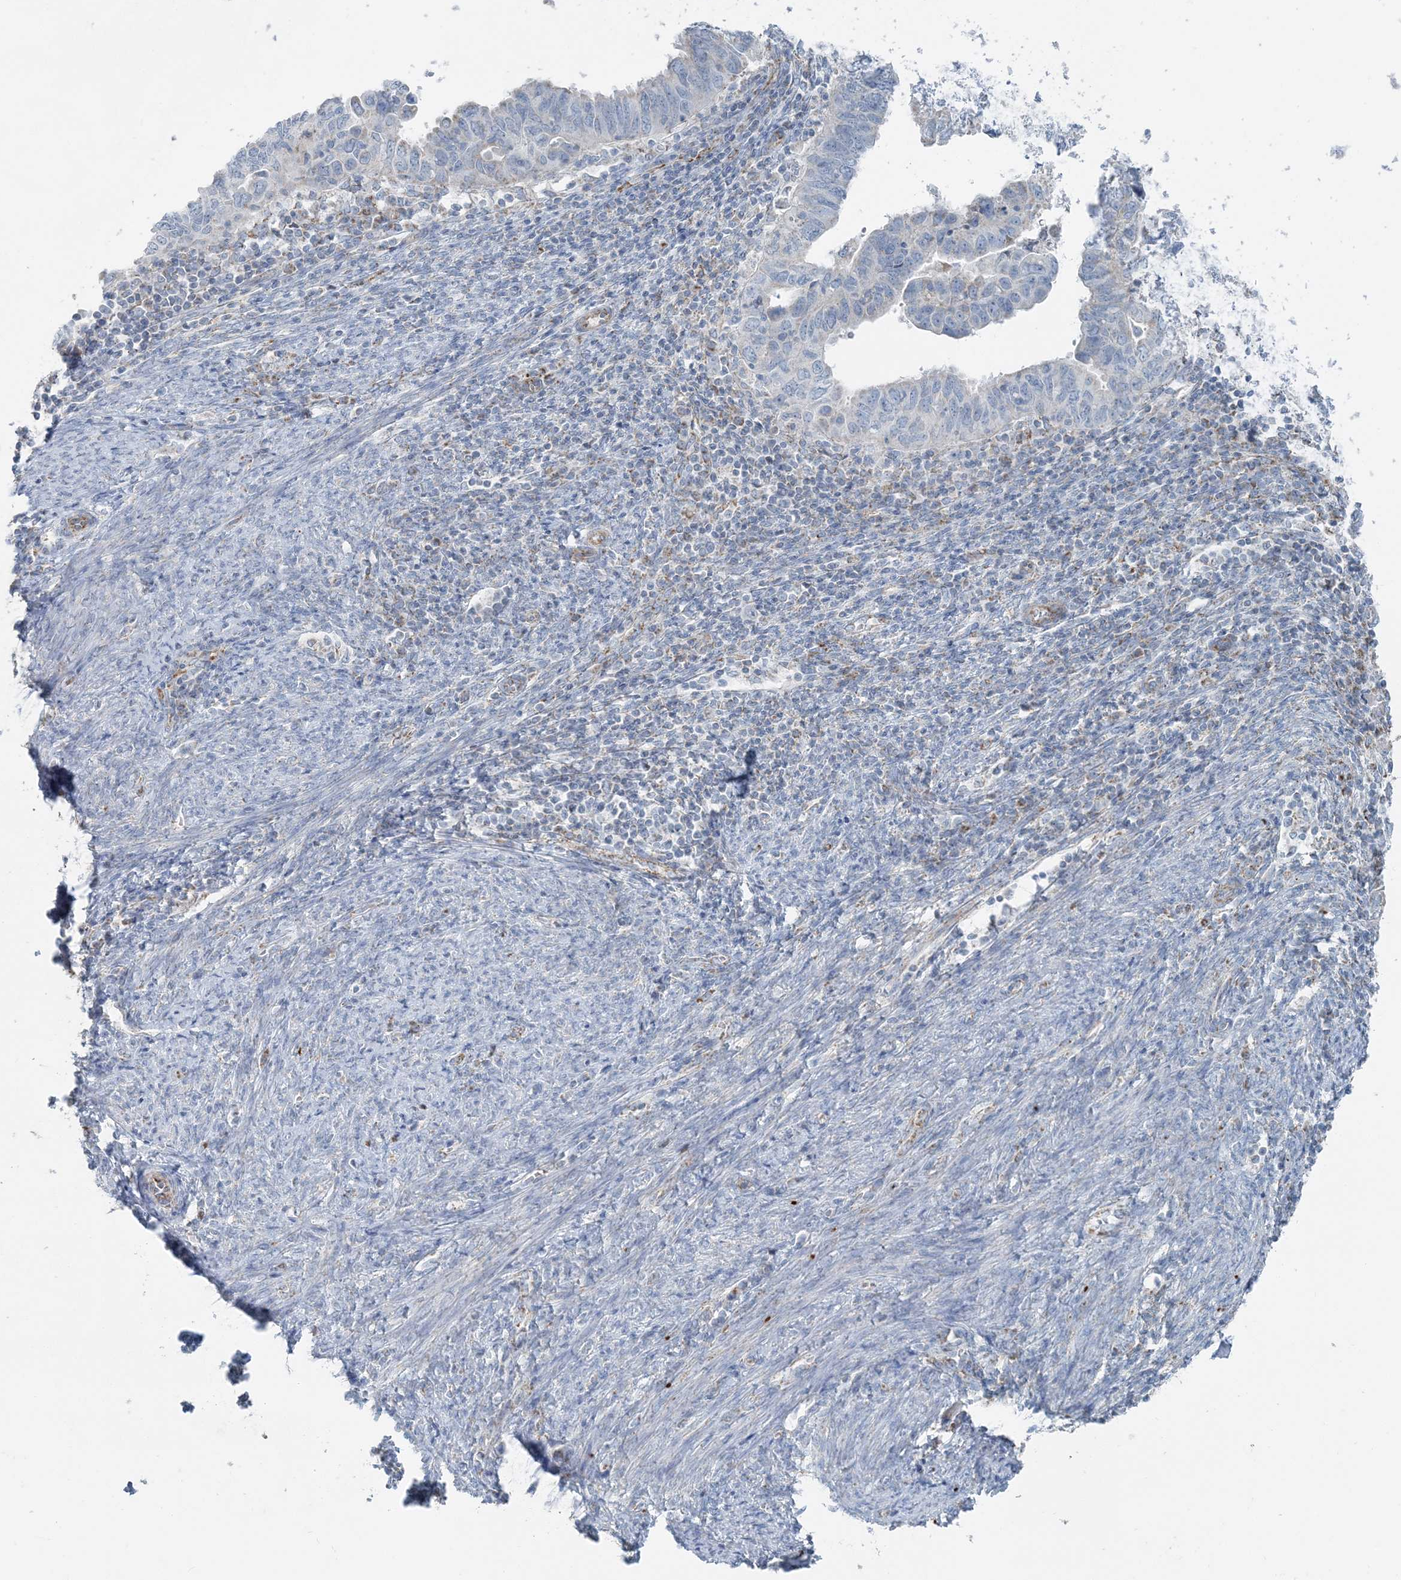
{"staining": {"intensity": "negative", "quantity": "none", "location": "none"}, "tissue": "endometrial cancer", "cell_type": "Tumor cells", "image_type": "cancer", "snomed": [{"axis": "morphology", "description": "Adenocarcinoma, NOS"}, {"axis": "topography", "description": "Uterus"}], "caption": "Endometrial adenocarcinoma was stained to show a protein in brown. There is no significant expression in tumor cells. The staining was performed using DAB to visualize the protein expression in brown, while the nuclei were stained in blue with hematoxylin (Magnification: 20x).", "gene": "PCCB", "patient": {"sex": "female", "age": 77}}